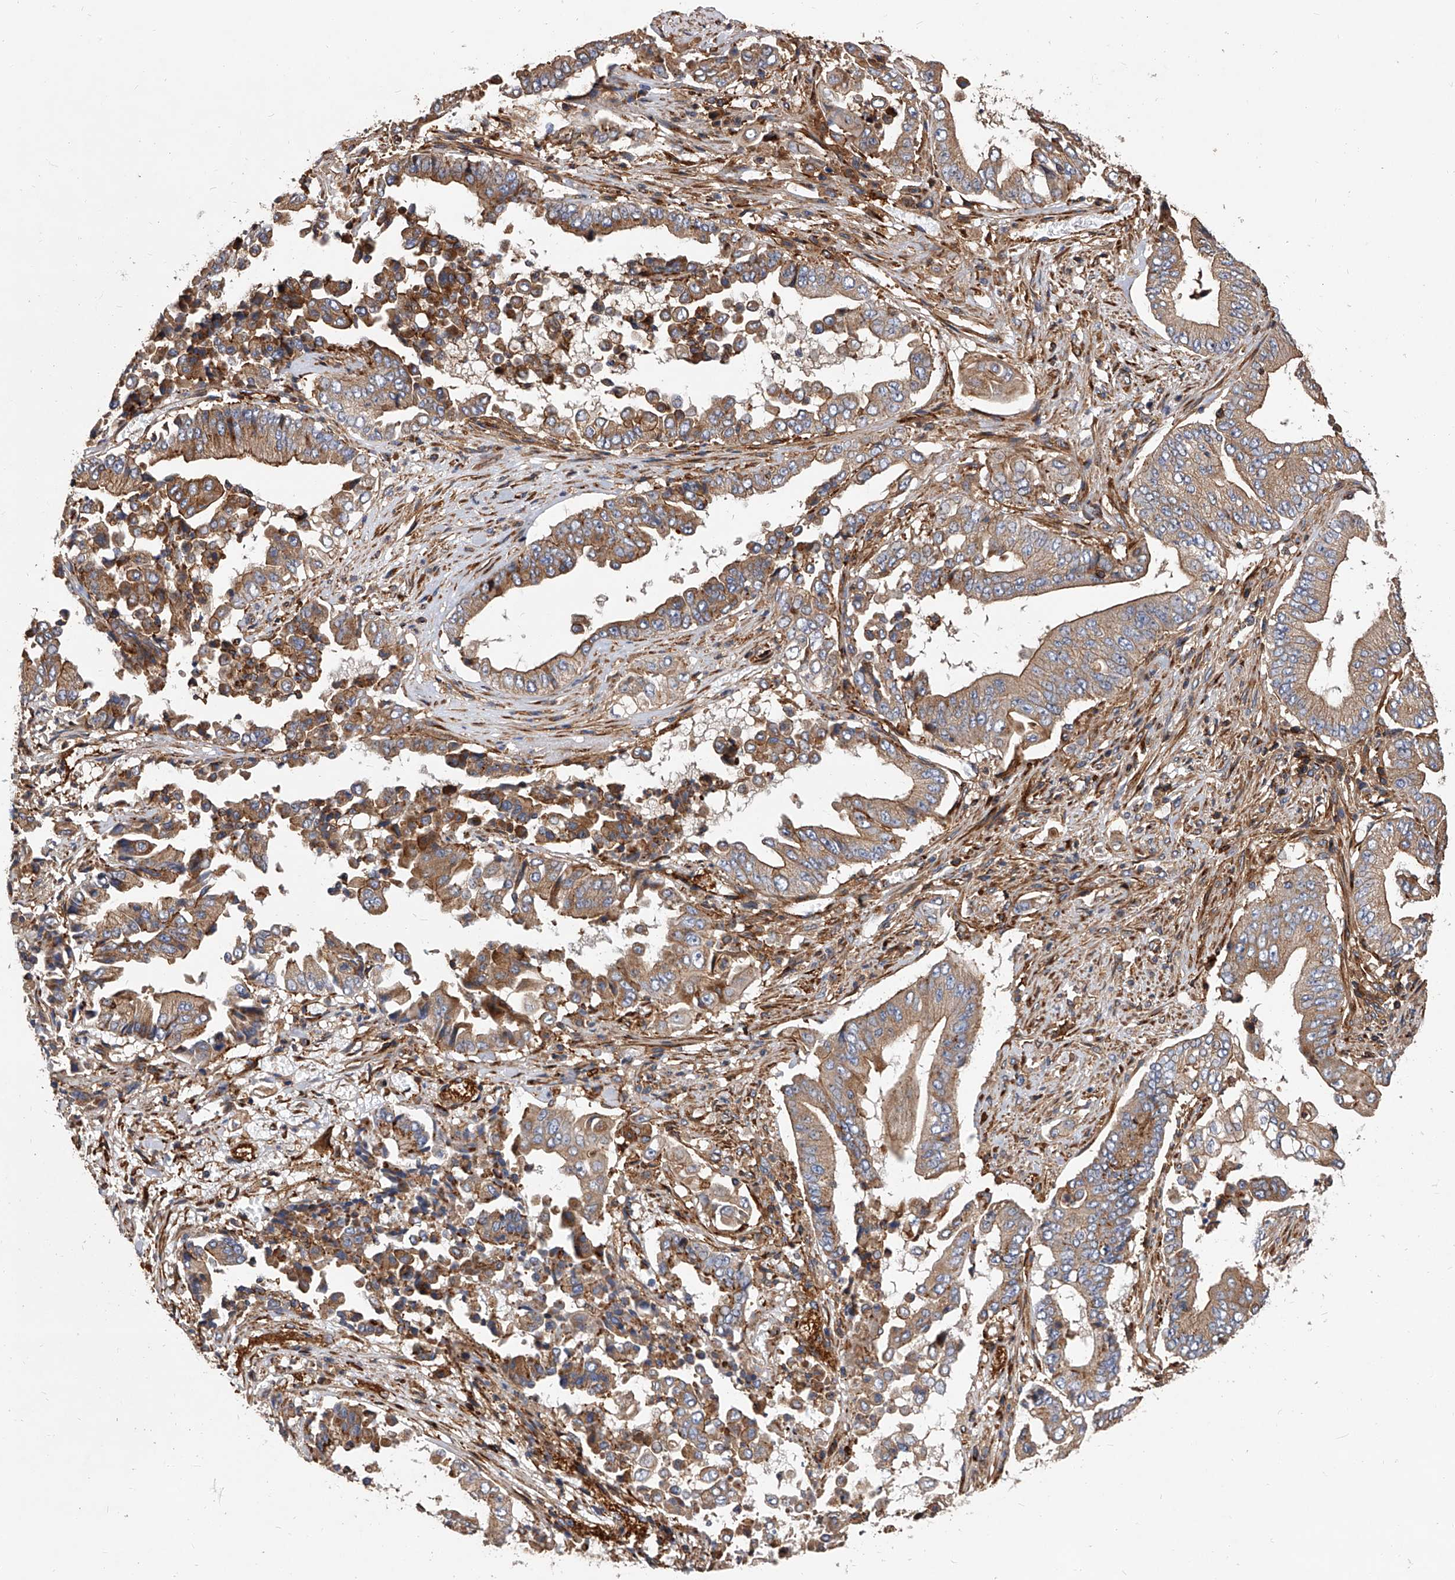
{"staining": {"intensity": "moderate", "quantity": ">75%", "location": "cytoplasmic/membranous"}, "tissue": "pancreatic cancer", "cell_type": "Tumor cells", "image_type": "cancer", "snomed": [{"axis": "morphology", "description": "Adenocarcinoma, NOS"}, {"axis": "topography", "description": "Pancreas"}], "caption": "Immunohistochemistry micrograph of neoplastic tissue: adenocarcinoma (pancreatic) stained using immunohistochemistry (IHC) shows medium levels of moderate protein expression localized specifically in the cytoplasmic/membranous of tumor cells, appearing as a cytoplasmic/membranous brown color.", "gene": "PISD", "patient": {"sex": "female", "age": 77}}